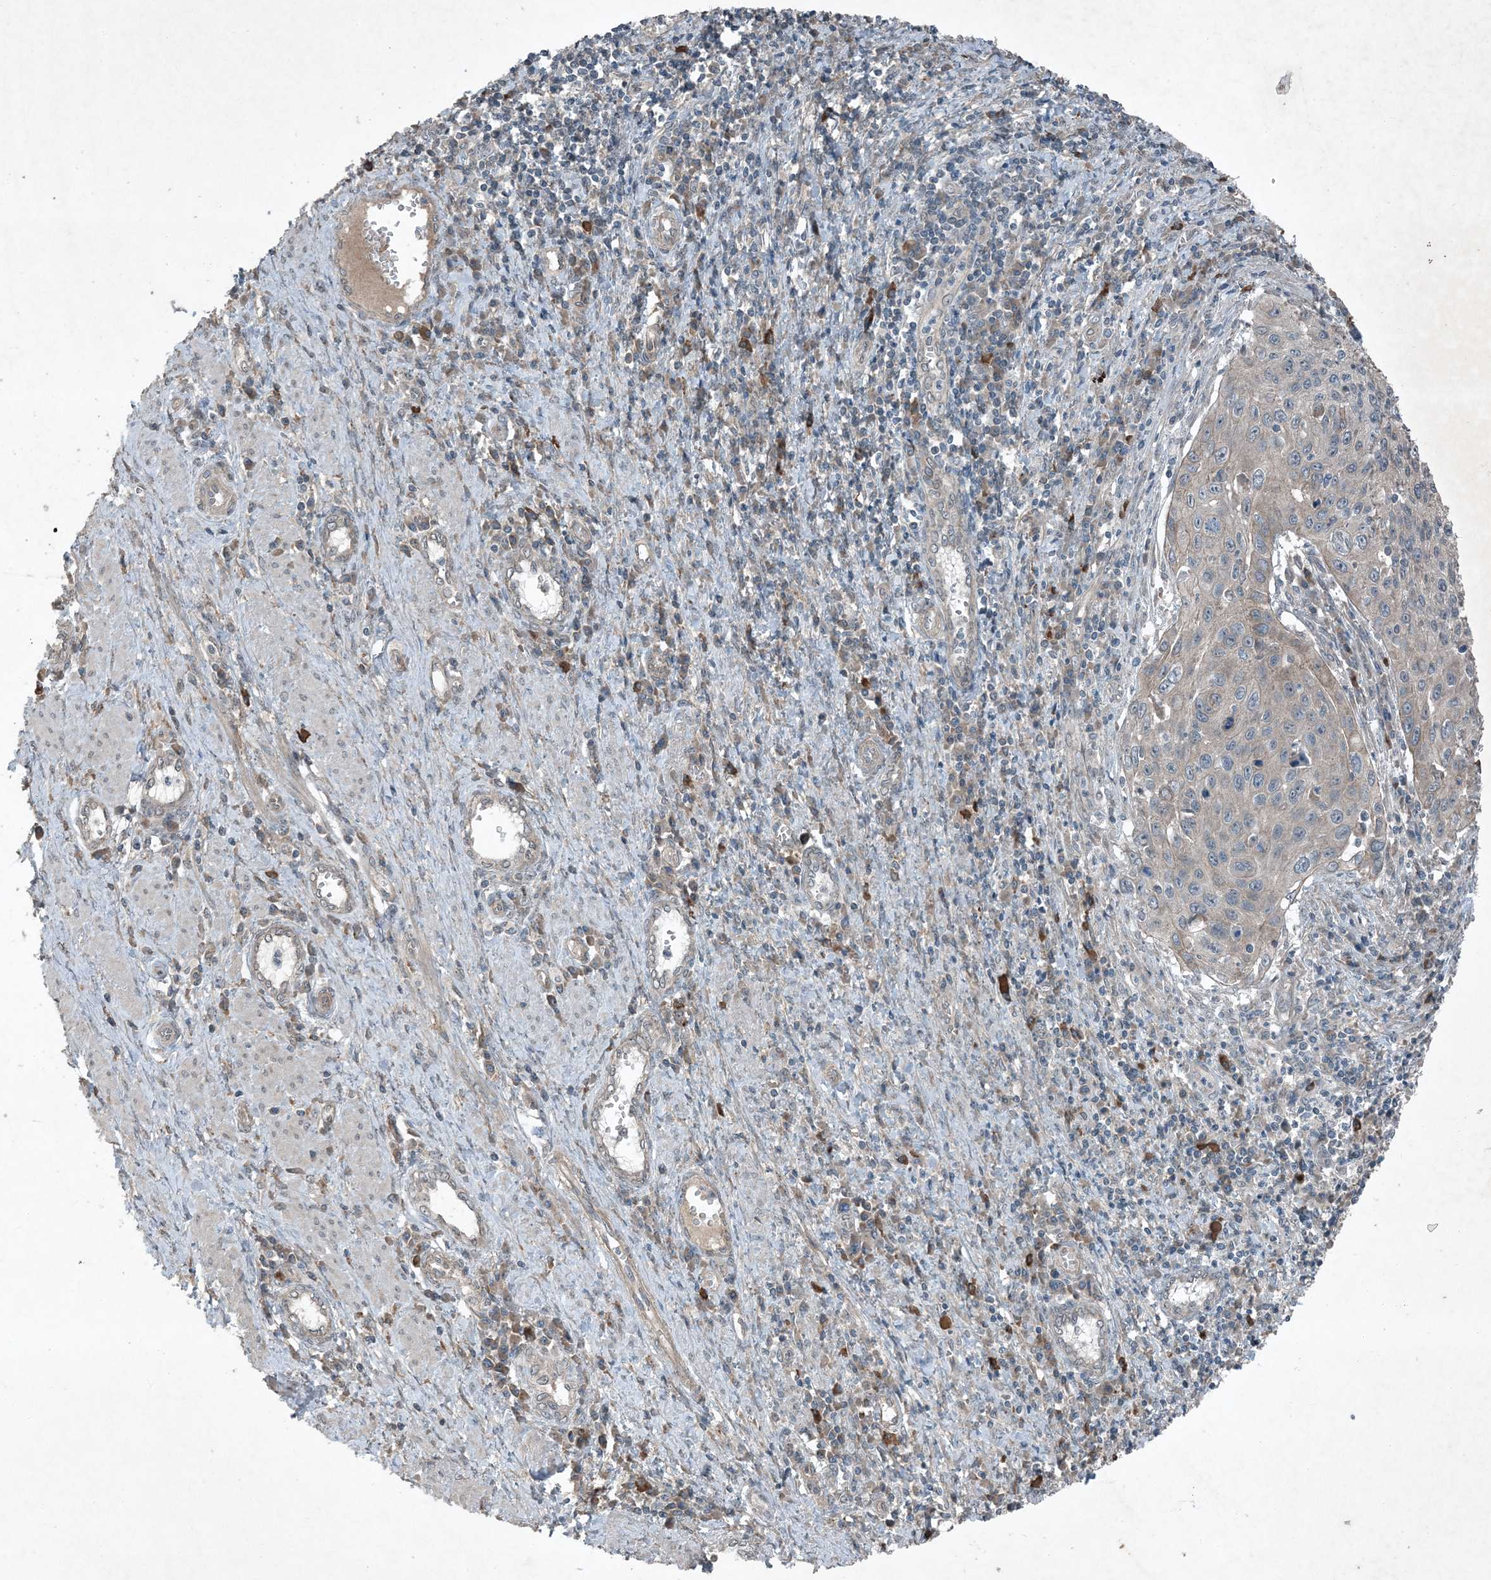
{"staining": {"intensity": "negative", "quantity": "none", "location": "none"}, "tissue": "cervical cancer", "cell_type": "Tumor cells", "image_type": "cancer", "snomed": [{"axis": "morphology", "description": "Squamous cell carcinoma, NOS"}, {"axis": "topography", "description": "Cervix"}], "caption": "High power microscopy micrograph of an immunohistochemistry (IHC) micrograph of cervical cancer (squamous cell carcinoma), revealing no significant expression in tumor cells.", "gene": "MDN1", "patient": {"sex": "female", "age": 32}}